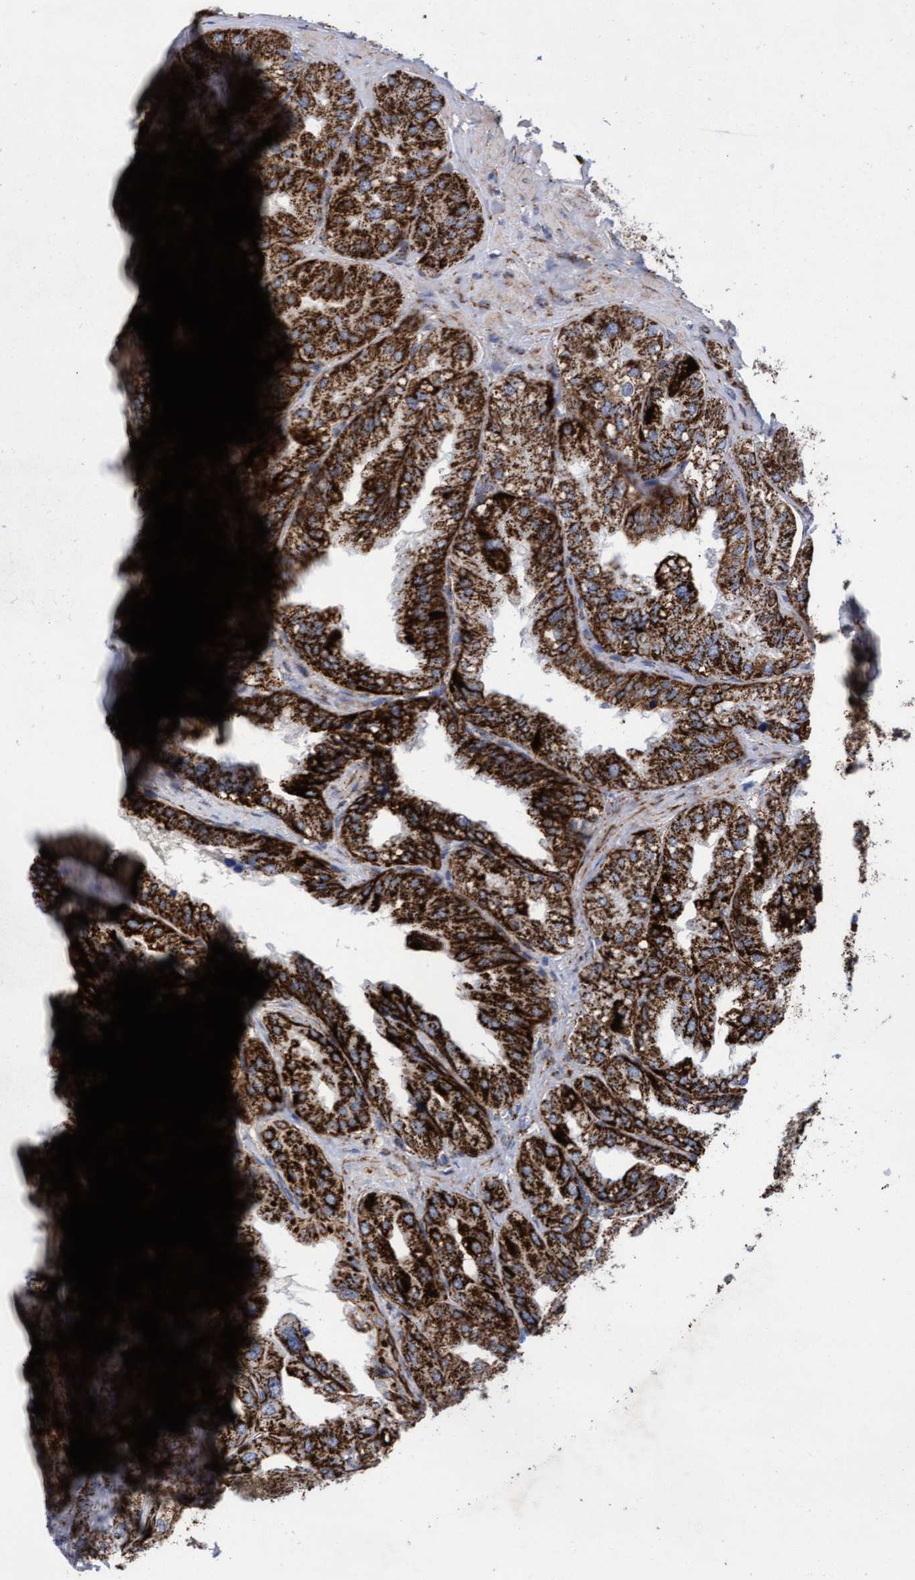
{"staining": {"intensity": "strong", "quantity": ">75%", "location": "cytoplasmic/membranous"}, "tissue": "seminal vesicle", "cell_type": "Glandular cells", "image_type": "normal", "snomed": [{"axis": "morphology", "description": "Normal tissue, NOS"}, {"axis": "topography", "description": "Prostate"}, {"axis": "topography", "description": "Seminal veicle"}], "caption": "Approximately >75% of glandular cells in unremarkable seminal vesicle reveal strong cytoplasmic/membranous protein expression as visualized by brown immunohistochemical staining.", "gene": "MRPL38", "patient": {"sex": "male", "age": 51}}